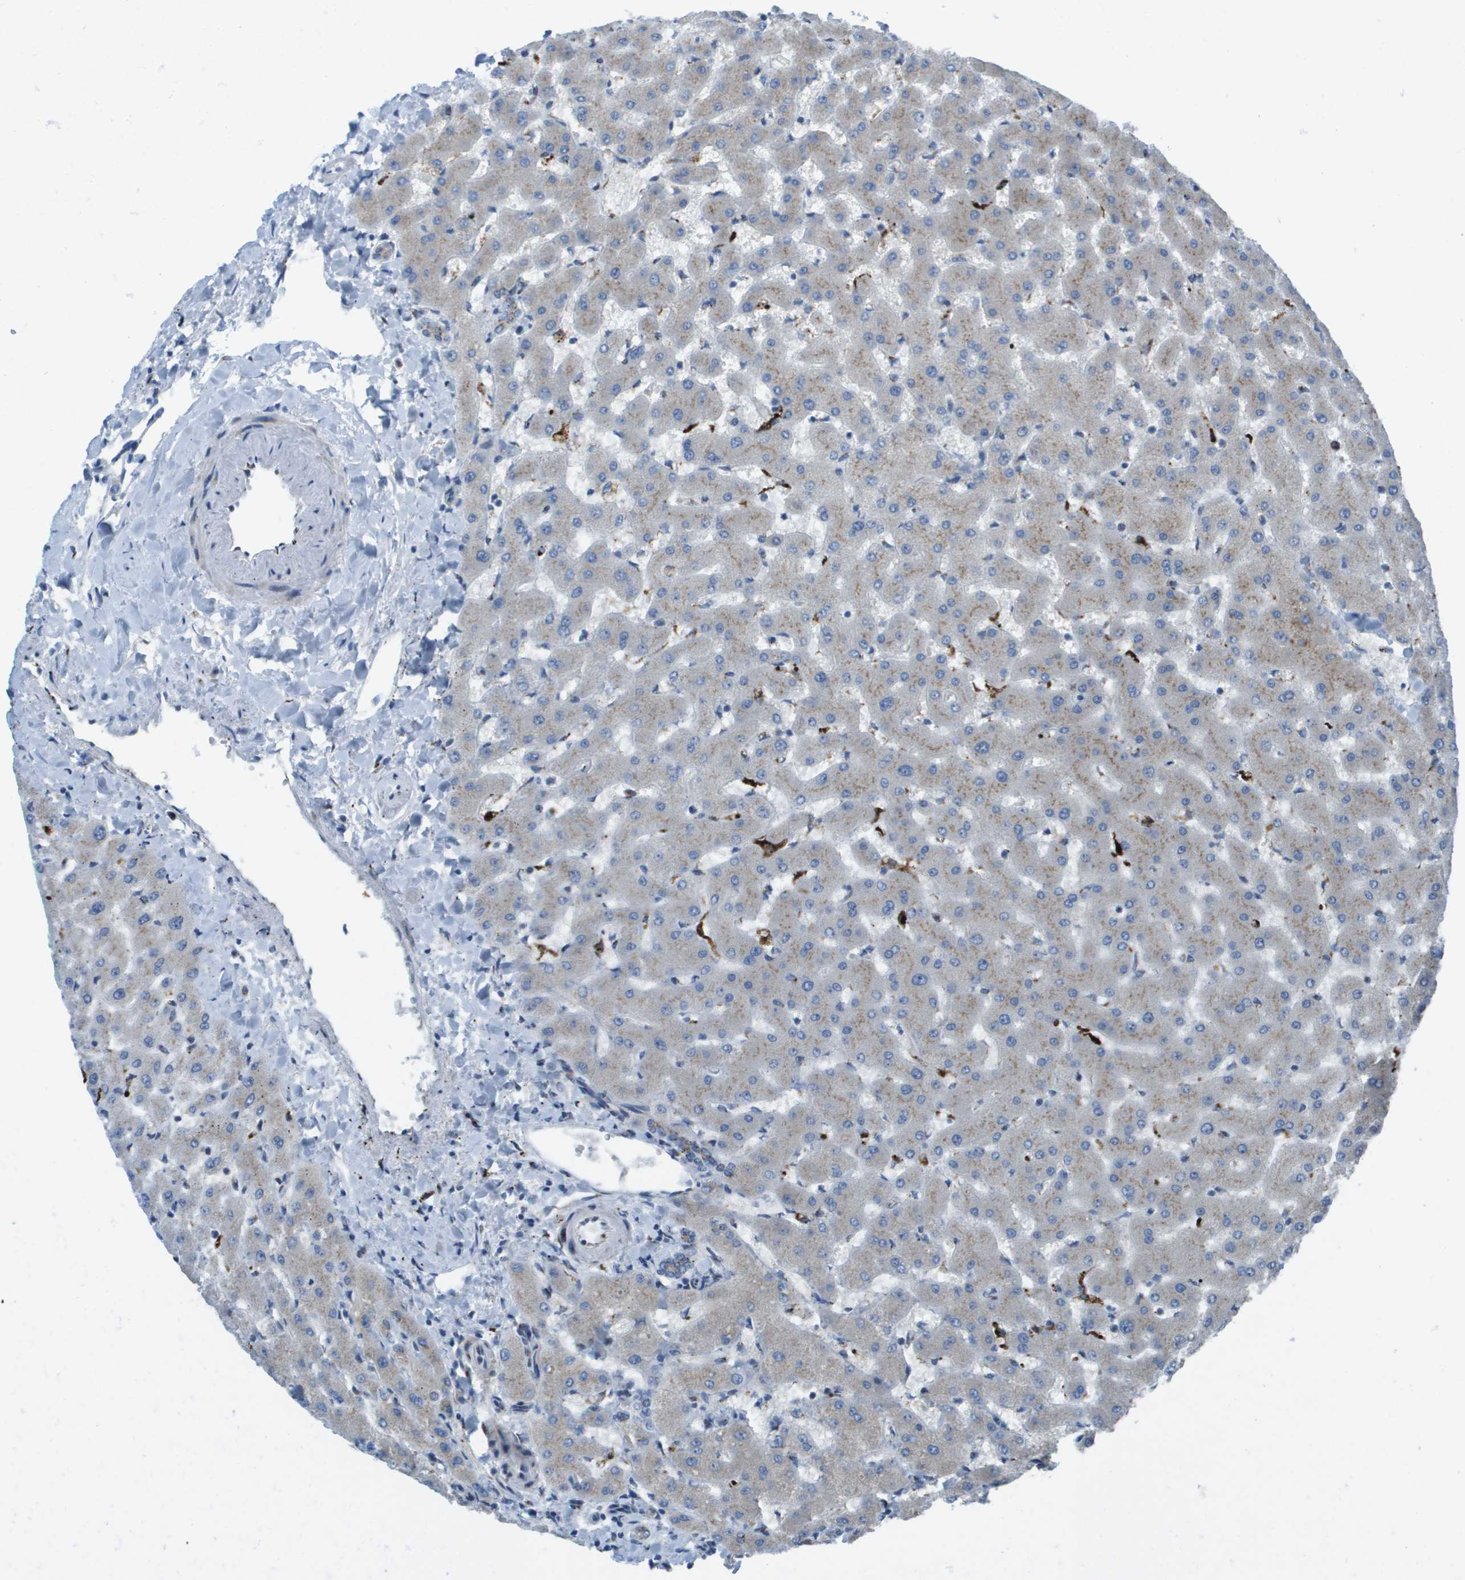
{"staining": {"intensity": "weak", "quantity": "<25%", "location": "cytoplasmic/membranous"}, "tissue": "liver", "cell_type": "Cholangiocytes", "image_type": "normal", "snomed": [{"axis": "morphology", "description": "Normal tissue, NOS"}, {"axis": "topography", "description": "Liver"}], "caption": "This is a image of immunohistochemistry staining of benign liver, which shows no positivity in cholangiocytes. (DAB (3,3'-diaminobenzidine) immunohistochemistry (IHC) with hematoxylin counter stain).", "gene": "QSOX2", "patient": {"sex": "female", "age": 63}}